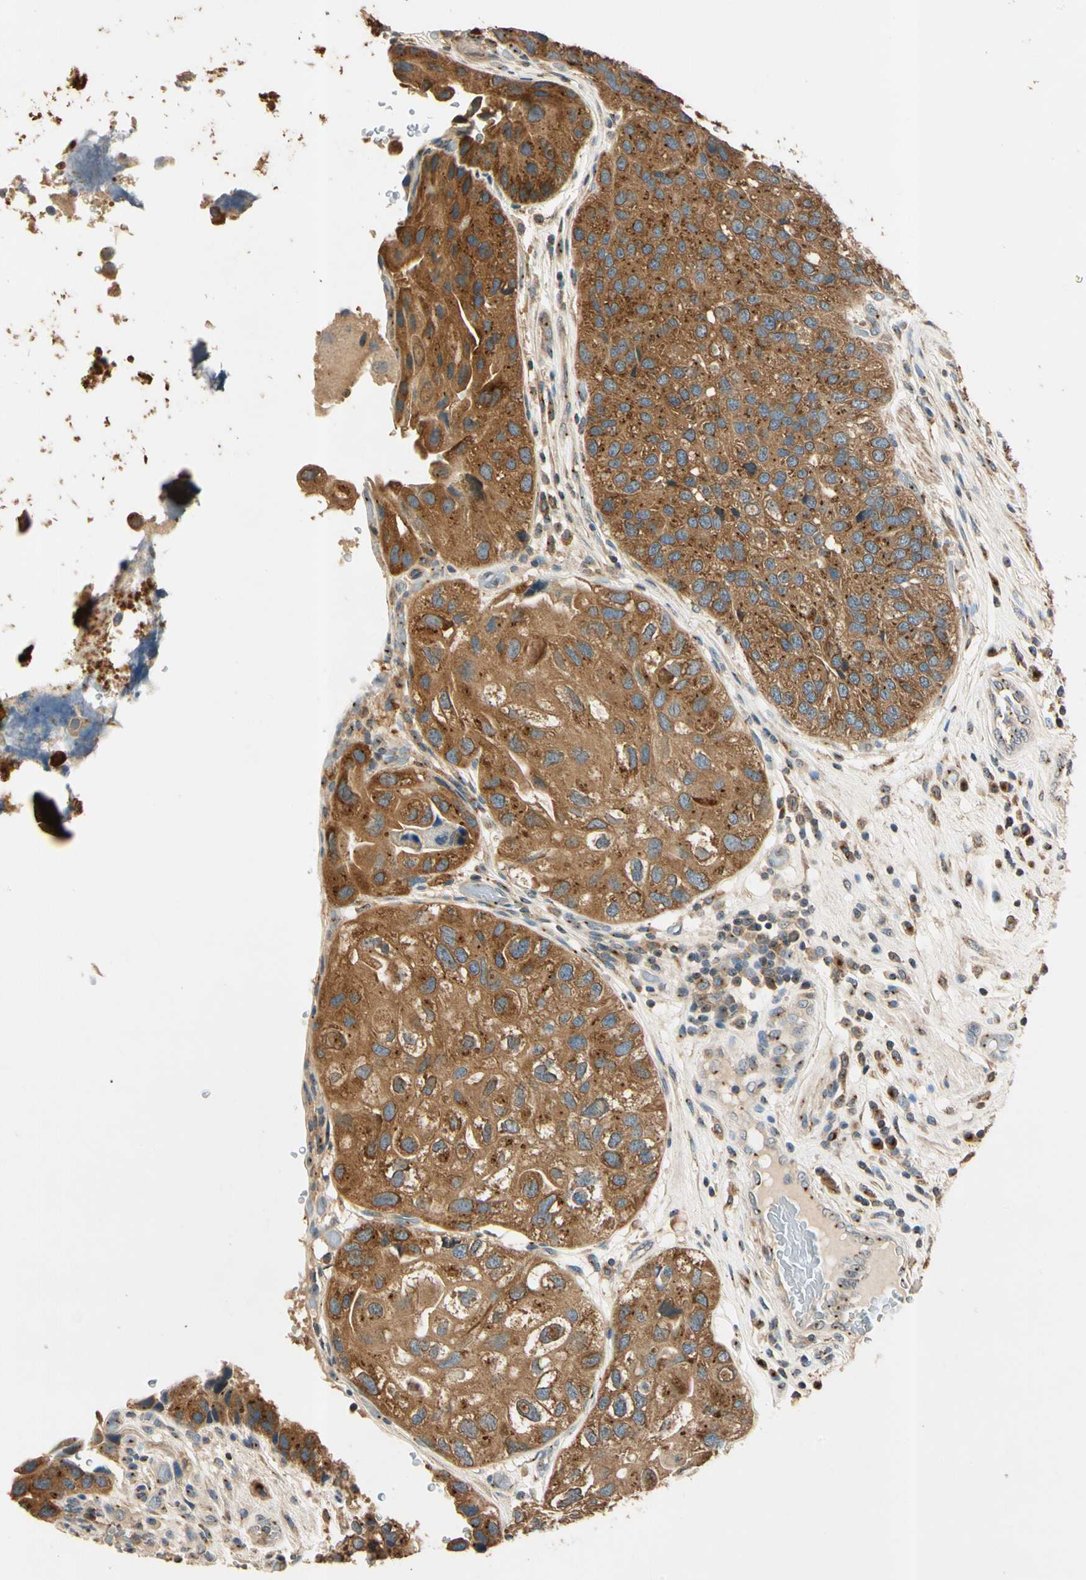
{"staining": {"intensity": "strong", "quantity": ">75%", "location": "cytoplasmic/membranous"}, "tissue": "urothelial cancer", "cell_type": "Tumor cells", "image_type": "cancer", "snomed": [{"axis": "morphology", "description": "Urothelial carcinoma, High grade"}, {"axis": "topography", "description": "Urinary bladder"}], "caption": "High-grade urothelial carcinoma was stained to show a protein in brown. There is high levels of strong cytoplasmic/membranous positivity in about >75% of tumor cells. The staining was performed using DAB, with brown indicating positive protein expression. Nuclei are stained blue with hematoxylin.", "gene": "AKAP9", "patient": {"sex": "female", "age": 64}}